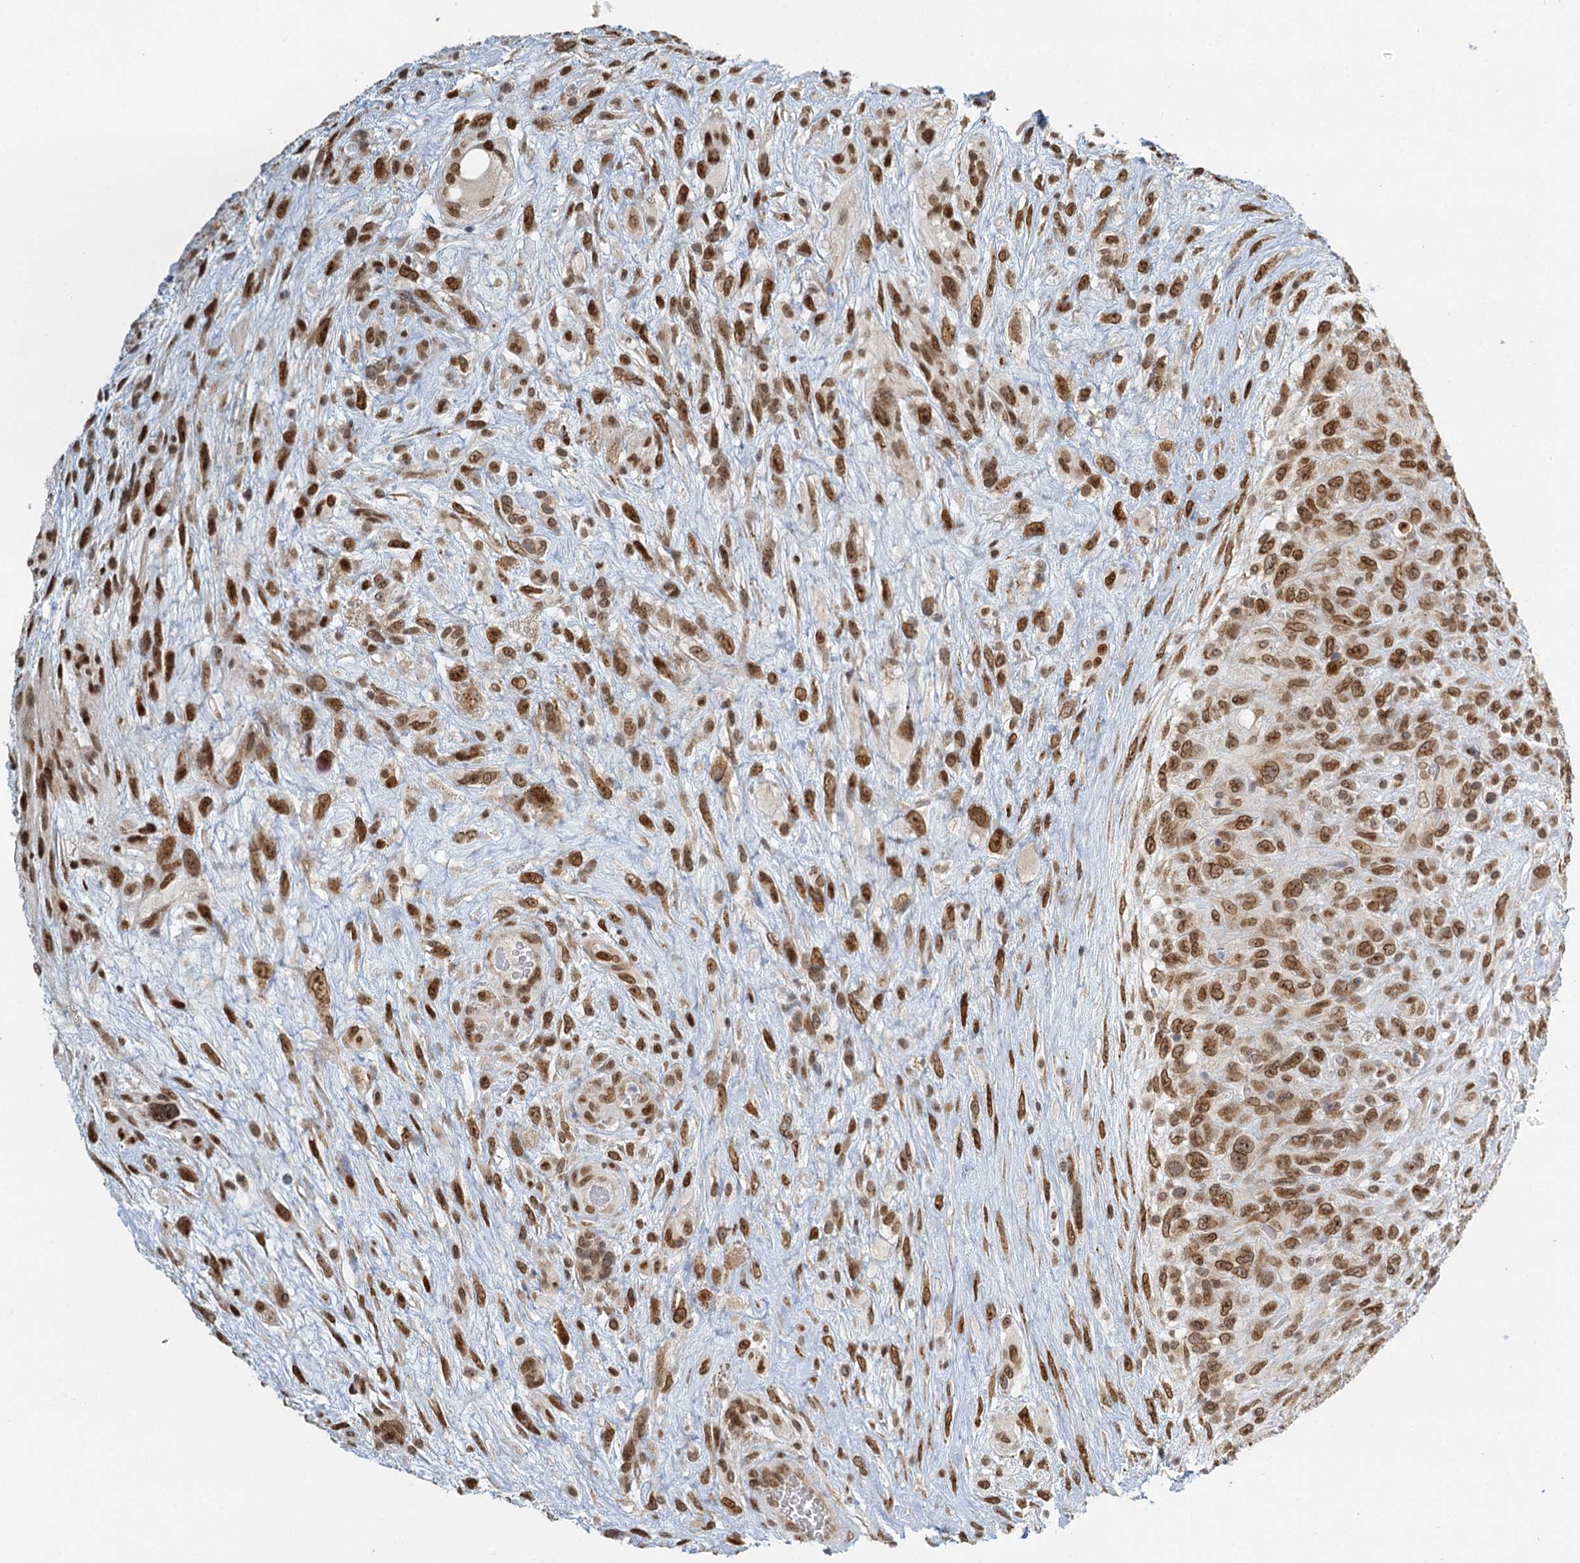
{"staining": {"intensity": "moderate", "quantity": ">75%", "location": "cytoplasmic/membranous,nuclear"}, "tissue": "glioma", "cell_type": "Tumor cells", "image_type": "cancer", "snomed": [{"axis": "morphology", "description": "Glioma, malignant, High grade"}, {"axis": "topography", "description": "Brain"}], "caption": "Moderate cytoplasmic/membranous and nuclear expression is identified in approximately >75% of tumor cells in glioma.", "gene": "TREX1", "patient": {"sex": "male", "age": 61}}